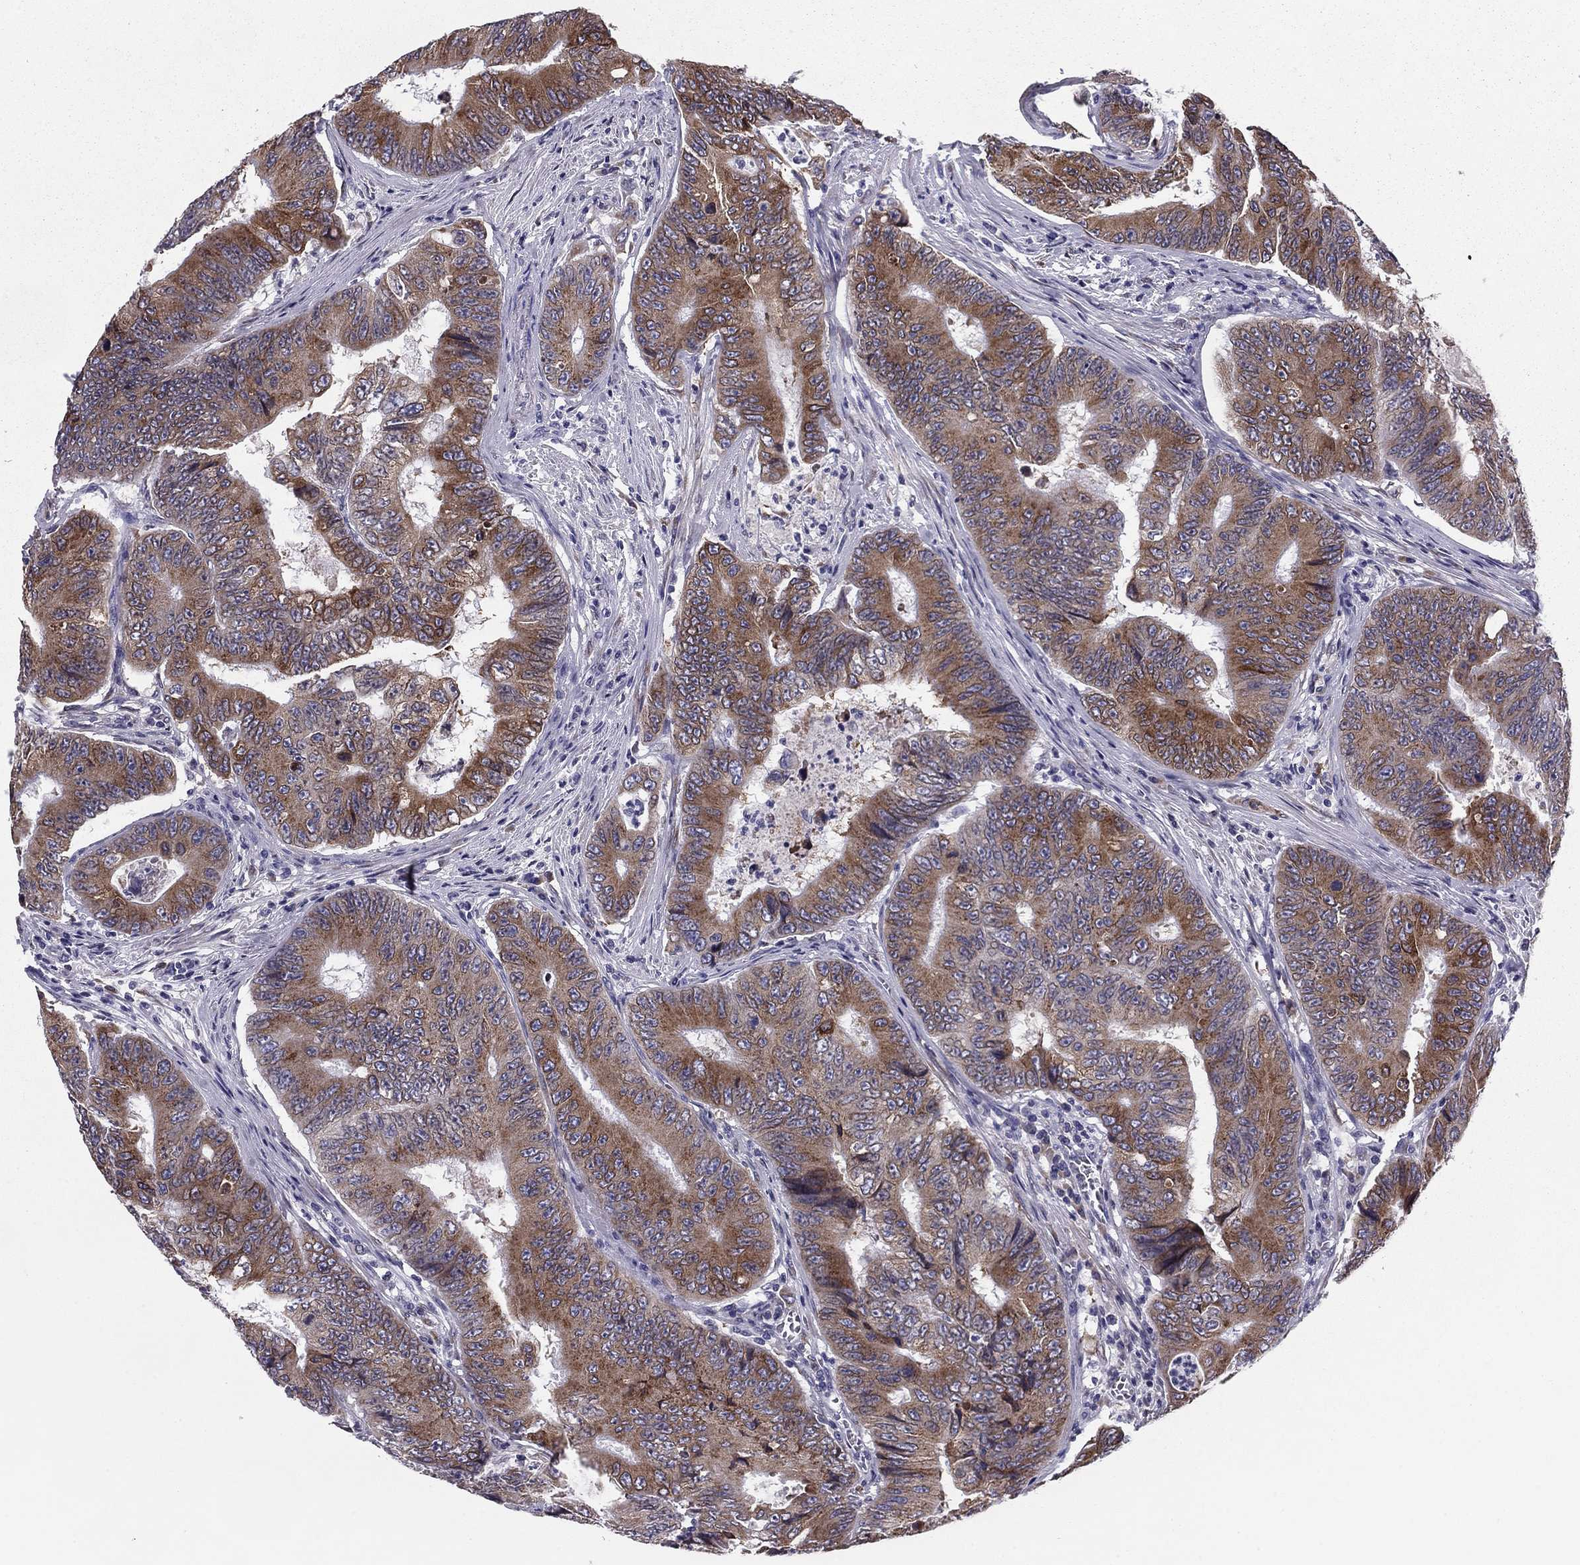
{"staining": {"intensity": "moderate", "quantity": ">75%", "location": "cytoplasmic/membranous"}, "tissue": "colorectal cancer", "cell_type": "Tumor cells", "image_type": "cancer", "snomed": [{"axis": "morphology", "description": "Adenocarcinoma, NOS"}, {"axis": "topography", "description": "Colon"}], "caption": "Immunohistochemical staining of human adenocarcinoma (colorectal) demonstrates medium levels of moderate cytoplasmic/membranous staining in approximately >75% of tumor cells.", "gene": "TMED3", "patient": {"sex": "female", "age": 48}}